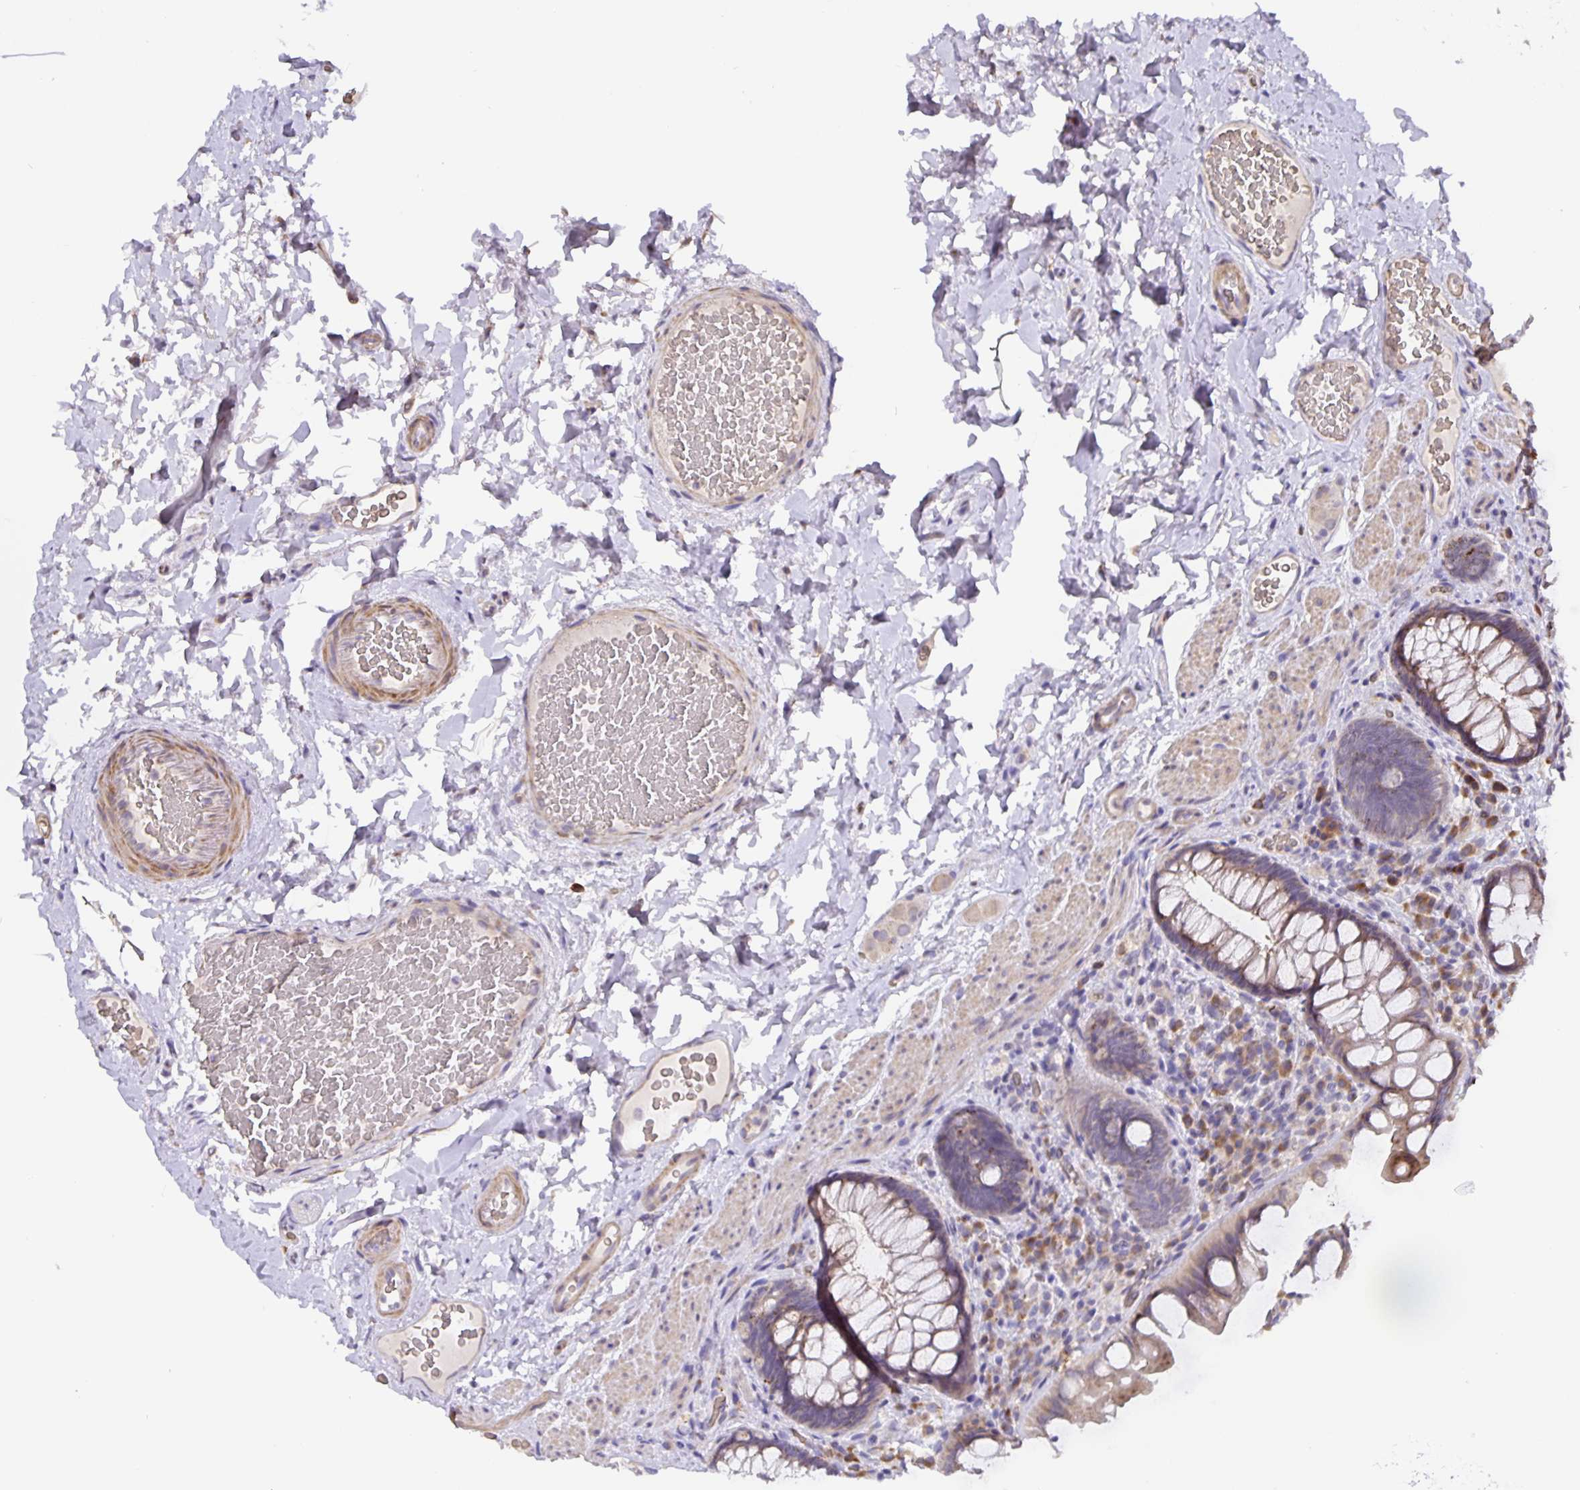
{"staining": {"intensity": "moderate", "quantity": ">75%", "location": "cytoplasmic/membranous"}, "tissue": "rectum", "cell_type": "Glandular cells", "image_type": "normal", "snomed": [{"axis": "morphology", "description": "Normal tissue, NOS"}, {"axis": "topography", "description": "Rectum"}], "caption": "IHC histopathology image of normal rectum: rectum stained using immunohistochemistry (IHC) shows medium levels of moderate protein expression localized specifically in the cytoplasmic/membranous of glandular cells, appearing as a cytoplasmic/membranous brown color.", "gene": "TMEM71", "patient": {"sex": "female", "age": 69}}